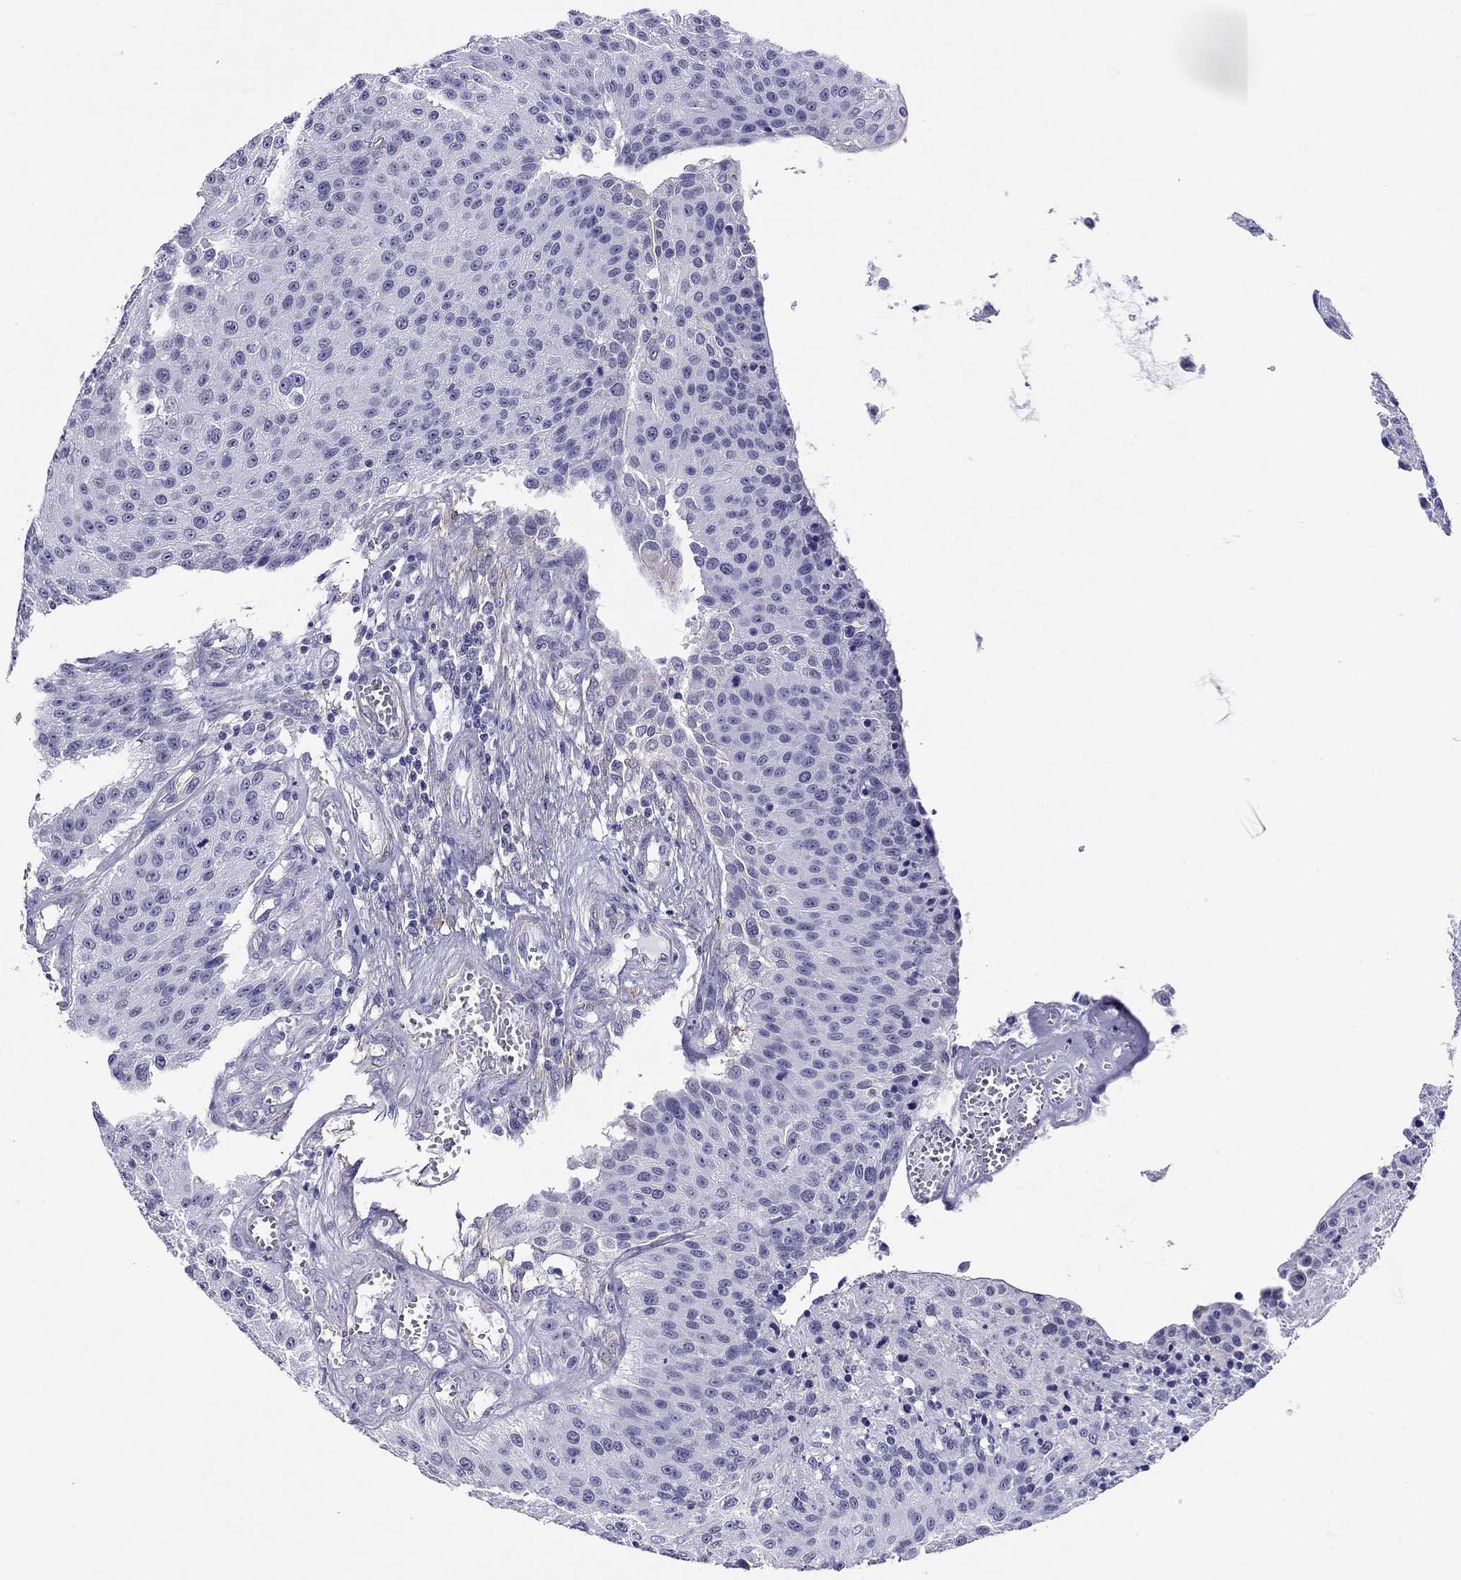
{"staining": {"intensity": "negative", "quantity": "none", "location": "none"}, "tissue": "urothelial cancer", "cell_type": "Tumor cells", "image_type": "cancer", "snomed": [{"axis": "morphology", "description": "Urothelial carcinoma, NOS"}, {"axis": "topography", "description": "Urinary bladder"}], "caption": "Immunohistochemistry image of neoplastic tissue: human urothelial cancer stained with DAB (3,3'-diaminobenzidine) displays no significant protein expression in tumor cells. (Stains: DAB immunohistochemistry with hematoxylin counter stain, Microscopy: brightfield microscopy at high magnification).", "gene": "MYMX", "patient": {"sex": "male", "age": 55}}